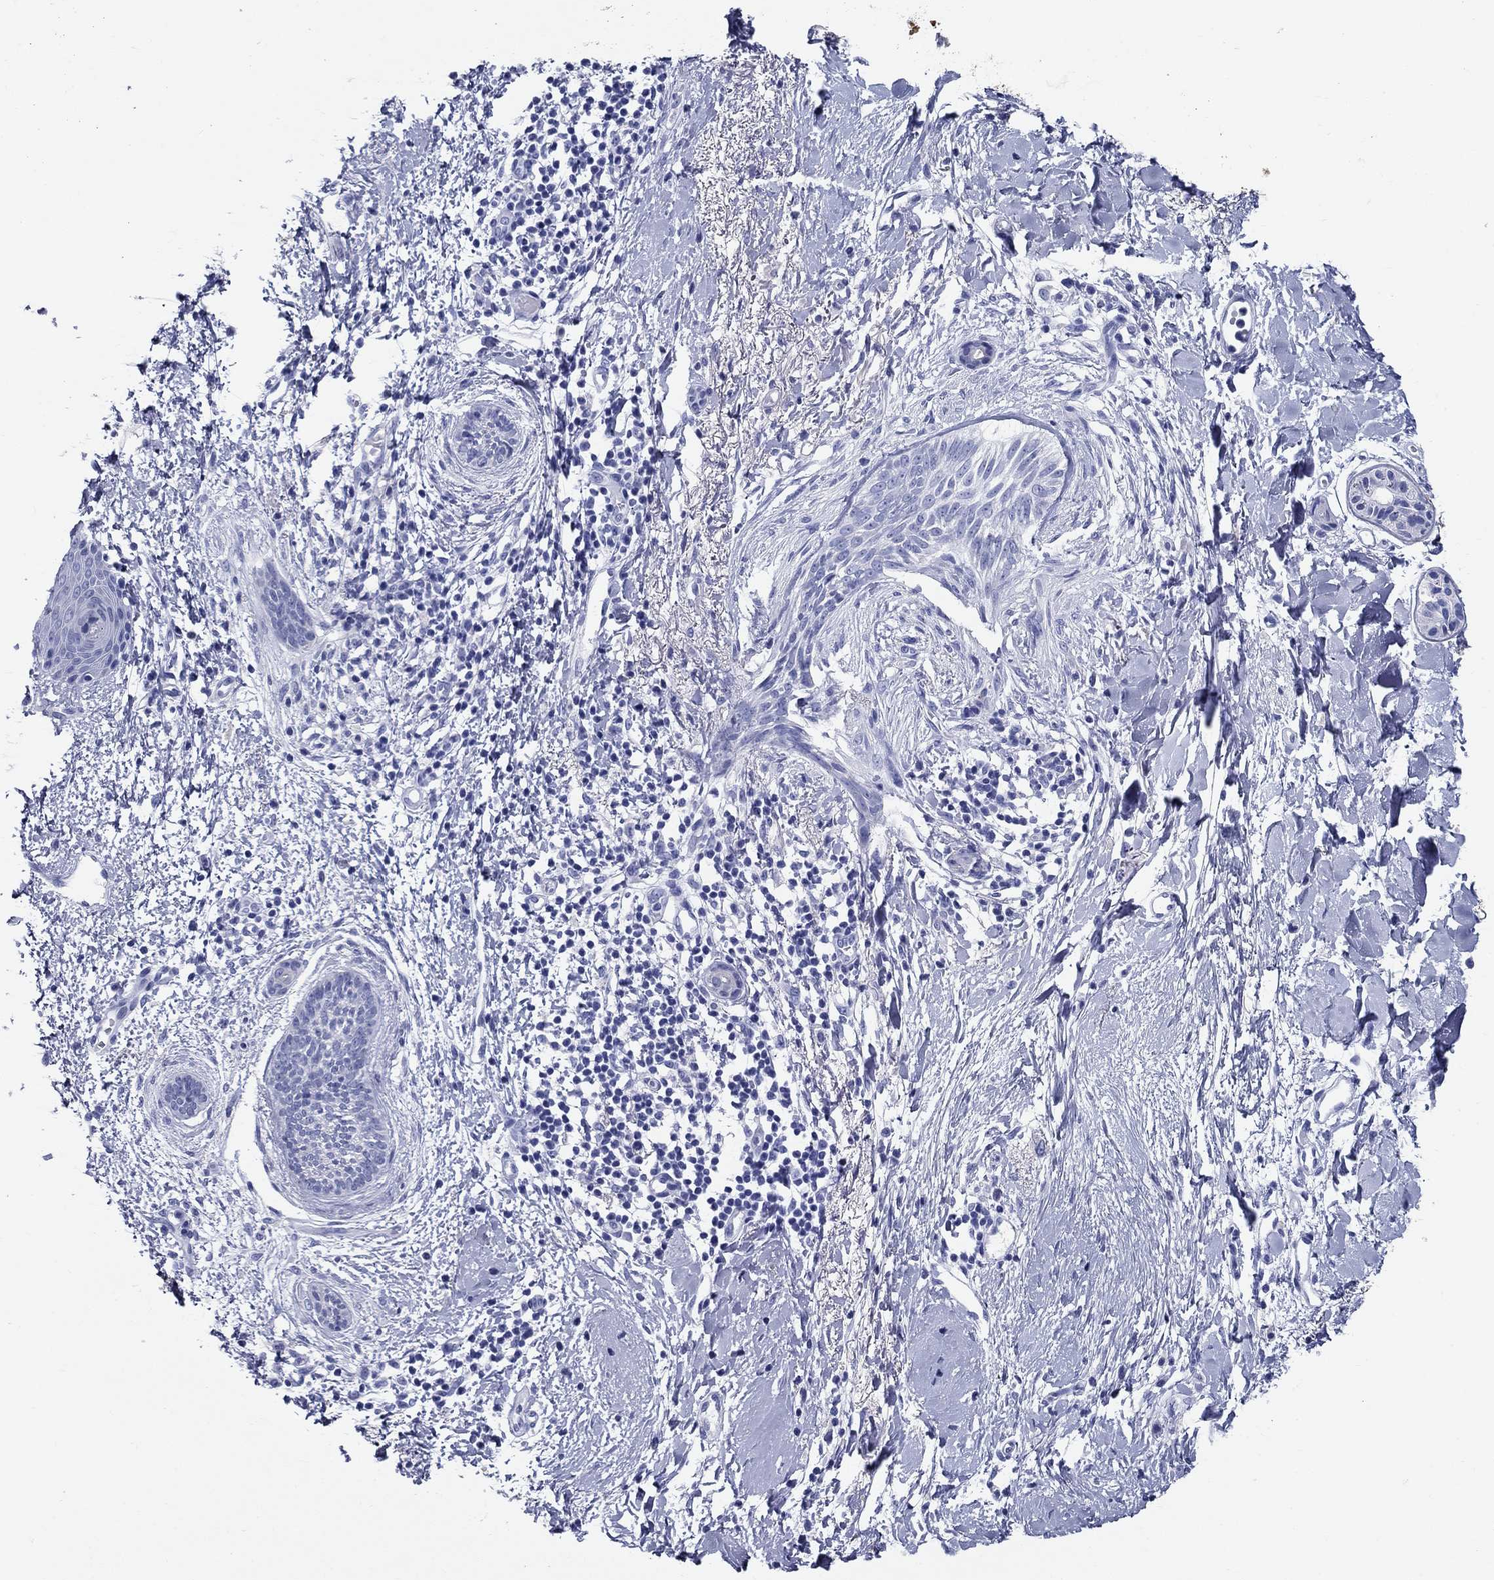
{"staining": {"intensity": "negative", "quantity": "none", "location": "none"}, "tissue": "skin cancer", "cell_type": "Tumor cells", "image_type": "cancer", "snomed": [{"axis": "morphology", "description": "Basal cell carcinoma"}, {"axis": "topography", "description": "Skin"}], "caption": "Basal cell carcinoma (skin) was stained to show a protein in brown. There is no significant expression in tumor cells. (Stains: DAB IHC with hematoxylin counter stain, Microscopy: brightfield microscopy at high magnification).", "gene": "UPB1", "patient": {"sex": "female", "age": 65}}